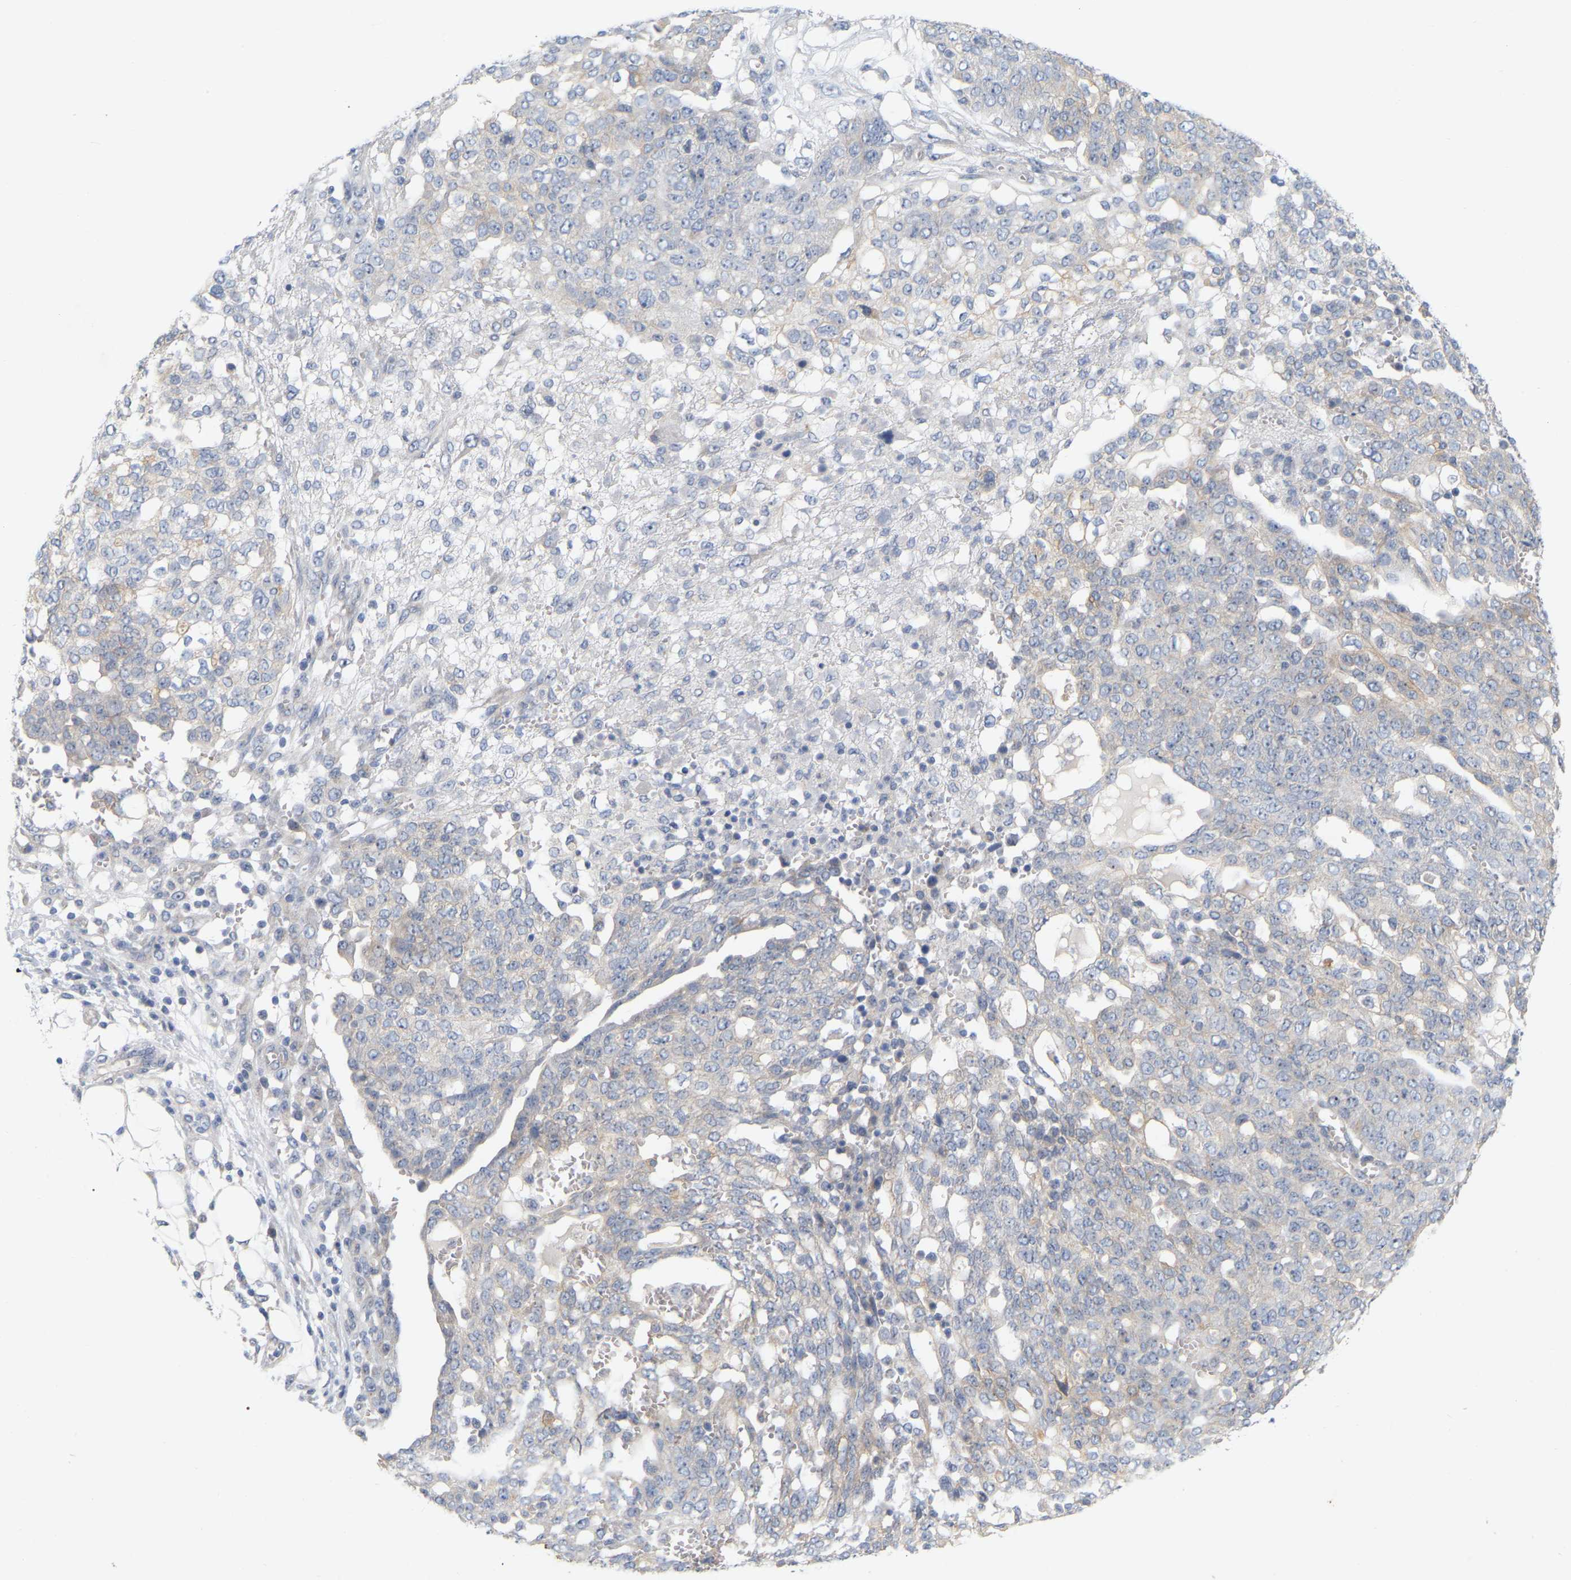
{"staining": {"intensity": "negative", "quantity": "none", "location": "none"}, "tissue": "ovarian cancer", "cell_type": "Tumor cells", "image_type": "cancer", "snomed": [{"axis": "morphology", "description": "Cystadenocarcinoma, serous, NOS"}, {"axis": "topography", "description": "Soft tissue"}, {"axis": "topography", "description": "Ovary"}], "caption": "This is an IHC histopathology image of human ovarian cancer. There is no staining in tumor cells.", "gene": "MINDY4", "patient": {"sex": "female", "age": 57}}